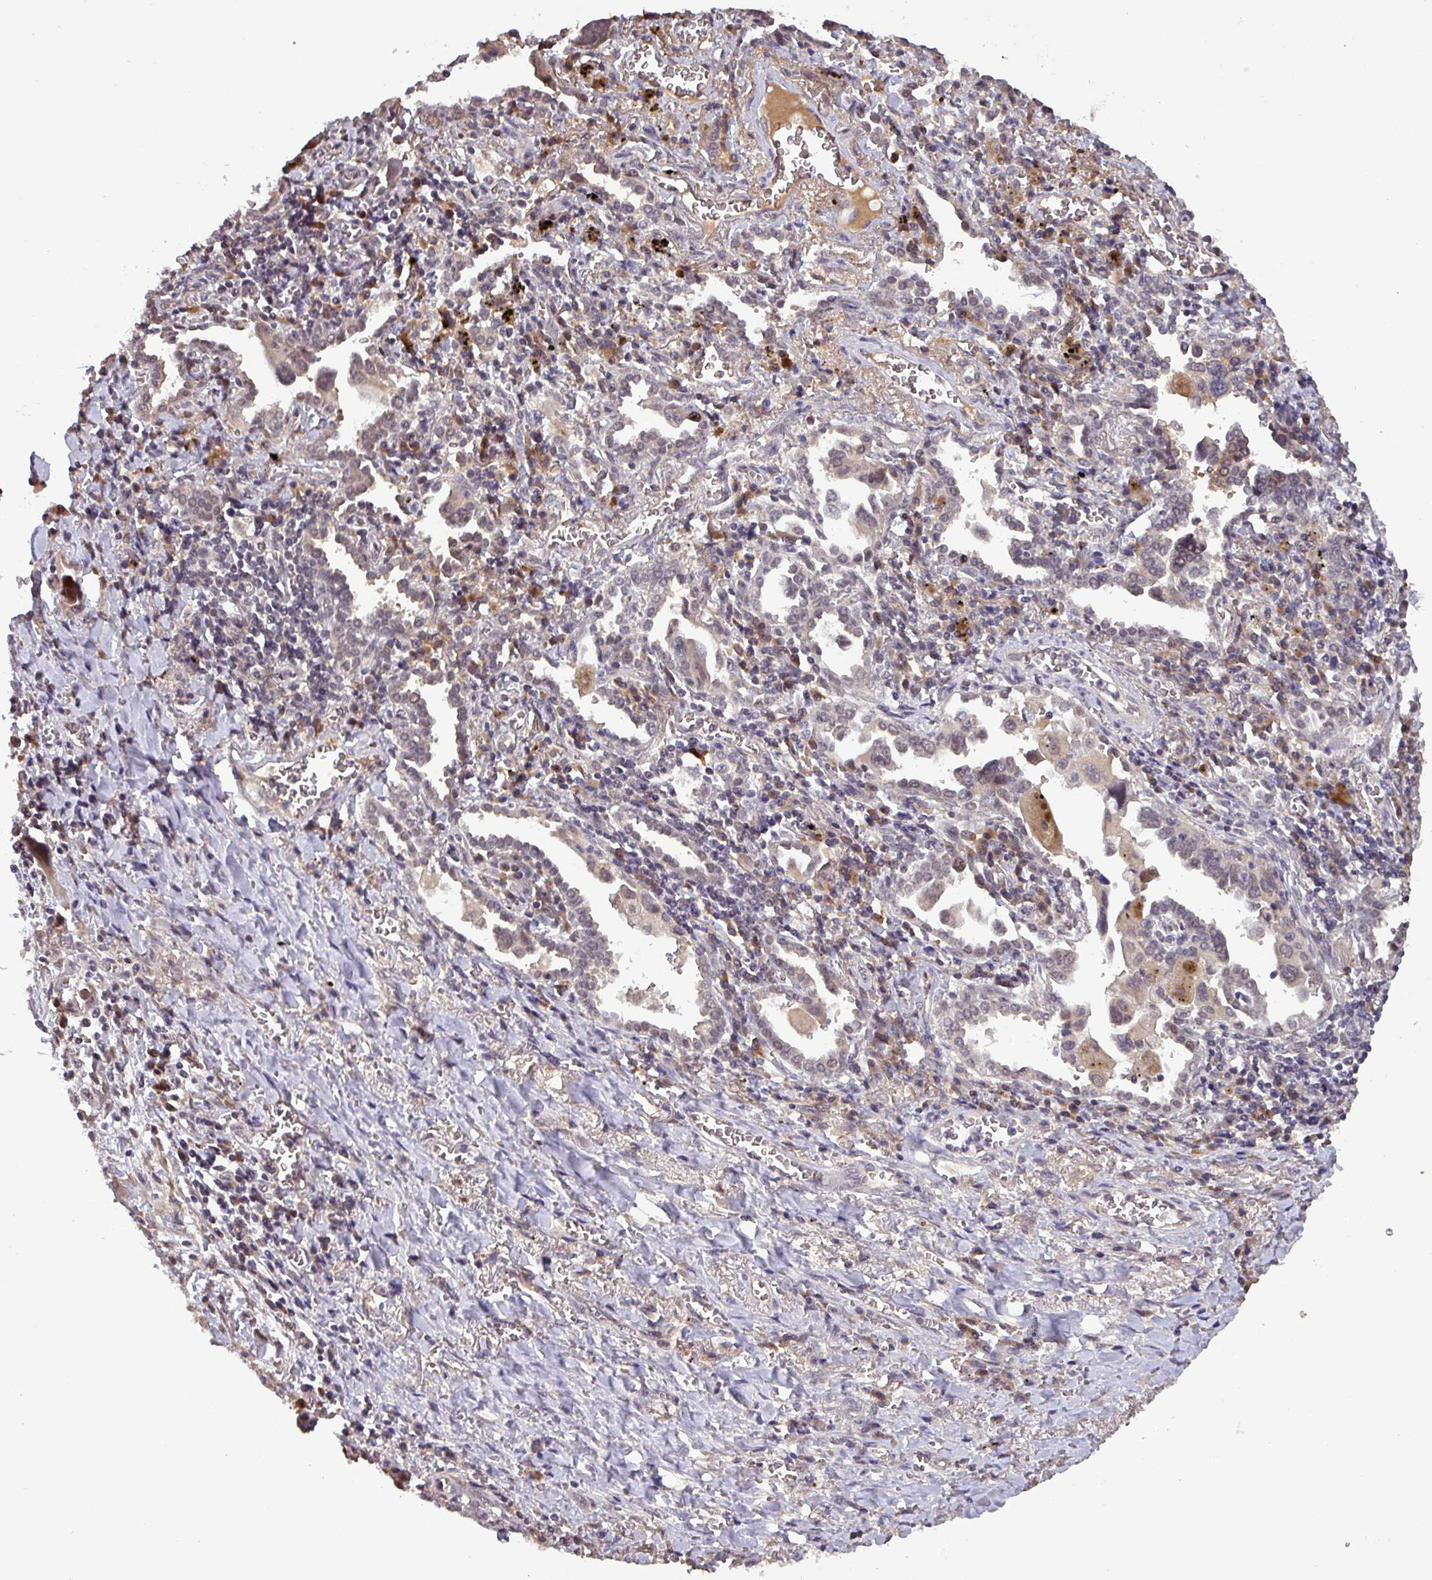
{"staining": {"intensity": "weak", "quantity": "<25%", "location": "nuclear"}, "tissue": "lung cancer", "cell_type": "Tumor cells", "image_type": "cancer", "snomed": [{"axis": "morphology", "description": "Adenocarcinoma, NOS"}, {"axis": "topography", "description": "Lung"}], "caption": "Tumor cells are negative for brown protein staining in lung adenocarcinoma.", "gene": "NOB1", "patient": {"sex": "male", "age": 76}}